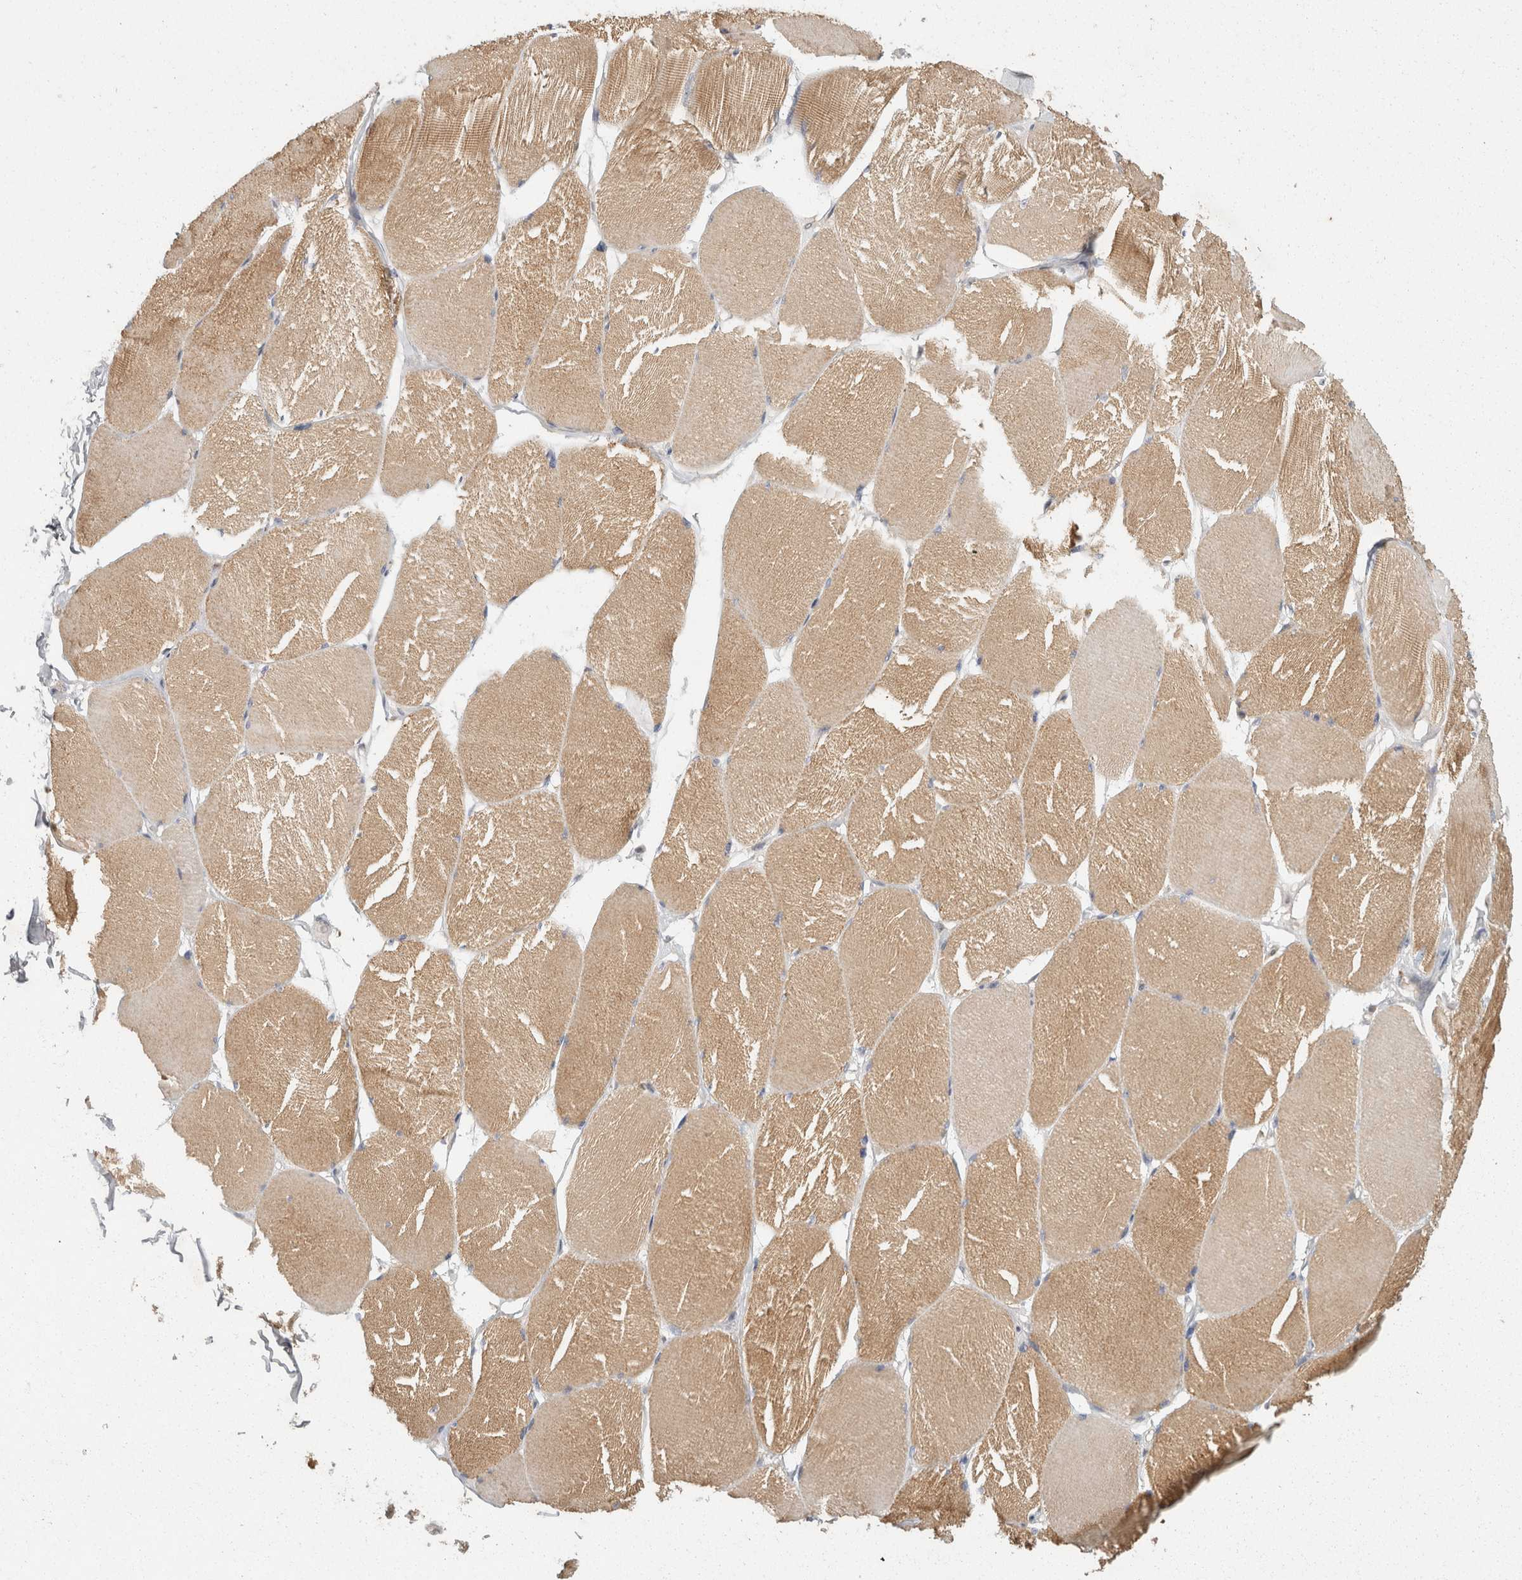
{"staining": {"intensity": "moderate", "quantity": ">75%", "location": "cytoplasmic/membranous"}, "tissue": "skeletal muscle", "cell_type": "Myocytes", "image_type": "normal", "snomed": [{"axis": "morphology", "description": "Normal tissue, NOS"}, {"axis": "topography", "description": "Skin"}, {"axis": "topography", "description": "Skeletal muscle"}], "caption": "Benign skeletal muscle displays moderate cytoplasmic/membranous expression in approximately >75% of myocytes.", "gene": "ACAT2", "patient": {"sex": "male", "age": 83}}